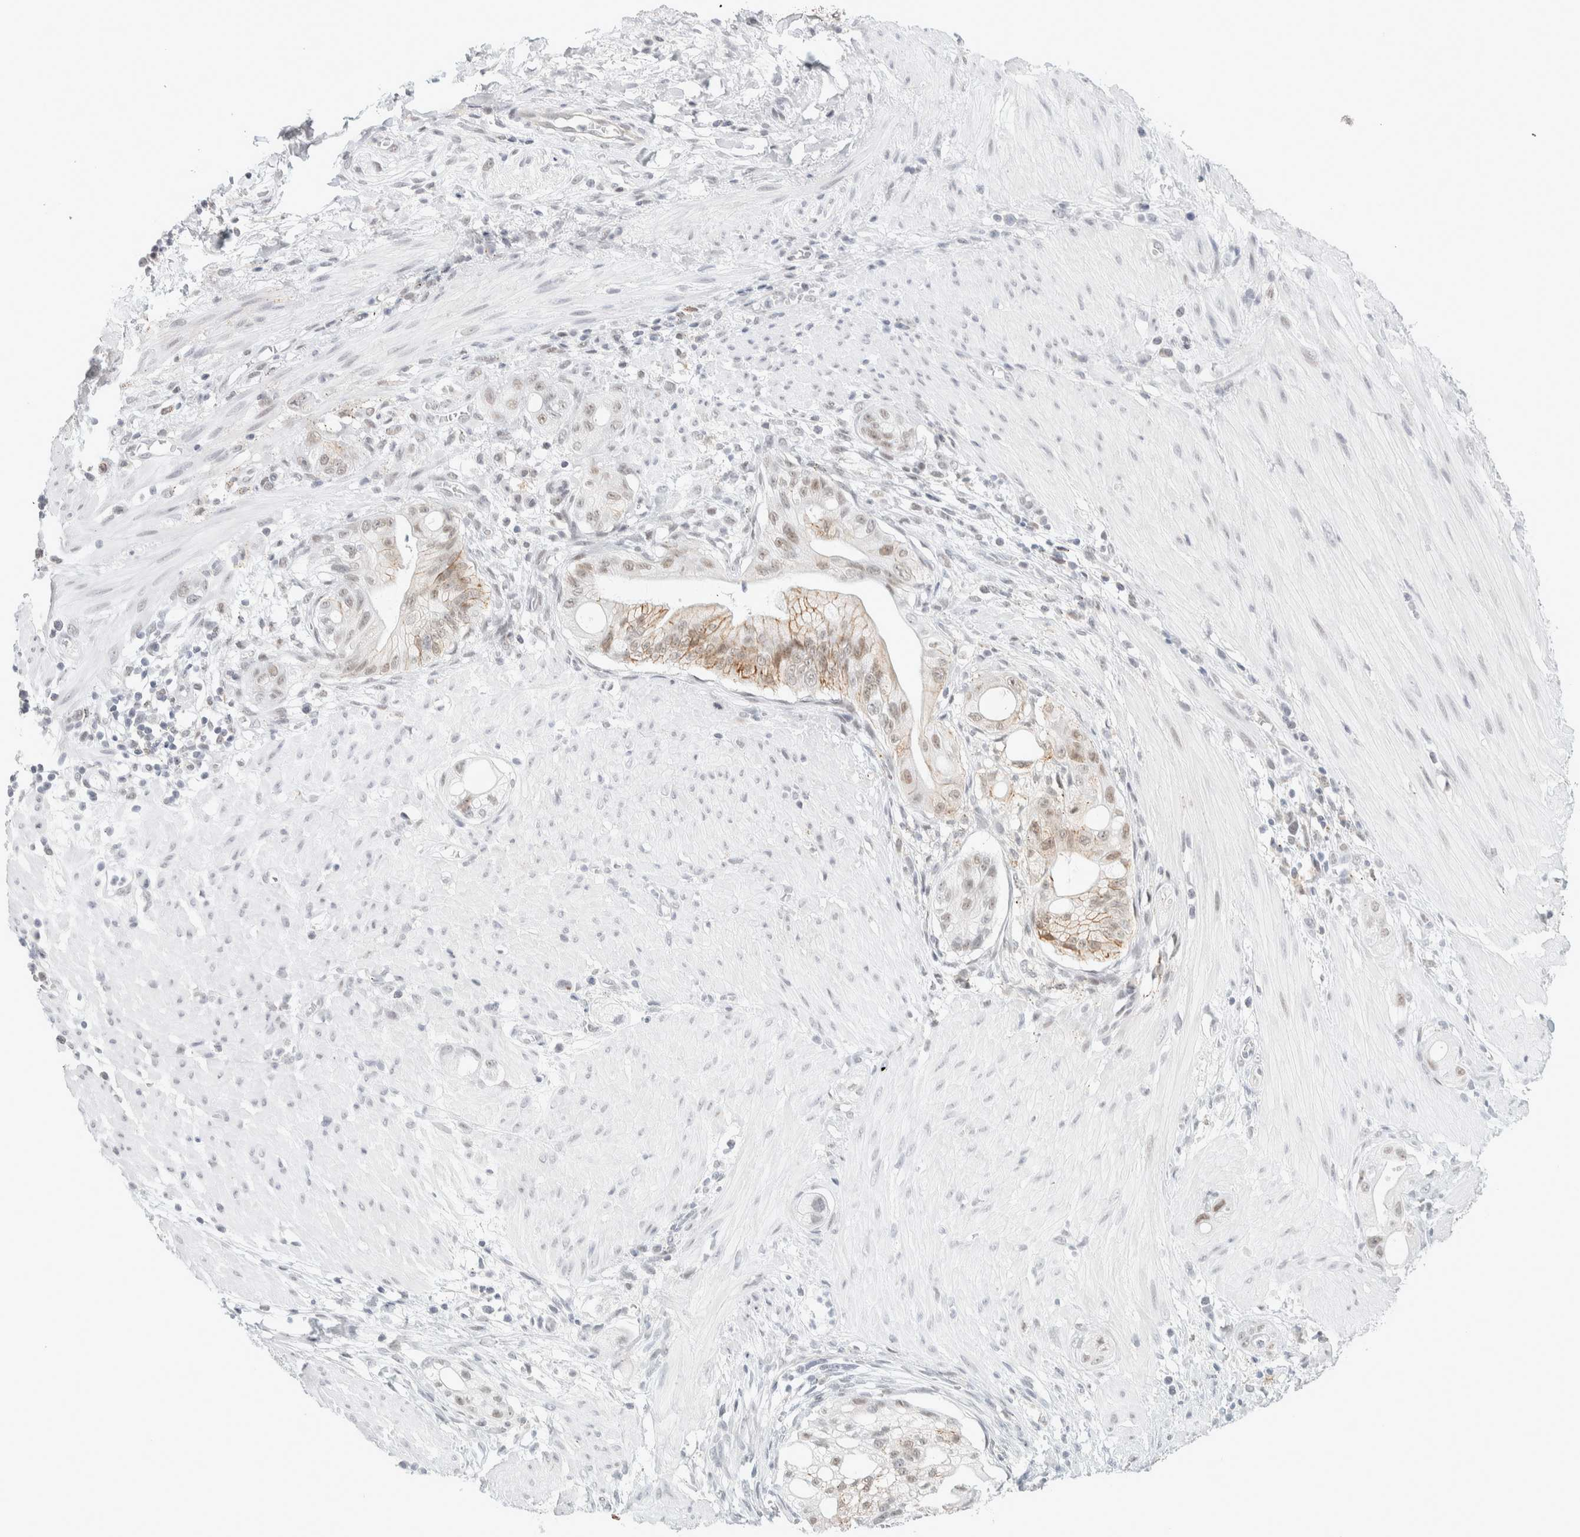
{"staining": {"intensity": "weak", "quantity": ">75%", "location": "cytoplasmic/membranous,nuclear"}, "tissue": "stomach cancer", "cell_type": "Tumor cells", "image_type": "cancer", "snomed": [{"axis": "morphology", "description": "Adenocarcinoma, NOS"}, {"axis": "topography", "description": "Stomach"}, {"axis": "topography", "description": "Stomach, lower"}], "caption": "Adenocarcinoma (stomach) stained with a brown dye exhibits weak cytoplasmic/membranous and nuclear positive staining in about >75% of tumor cells.", "gene": "CDH17", "patient": {"sex": "female", "age": 48}}